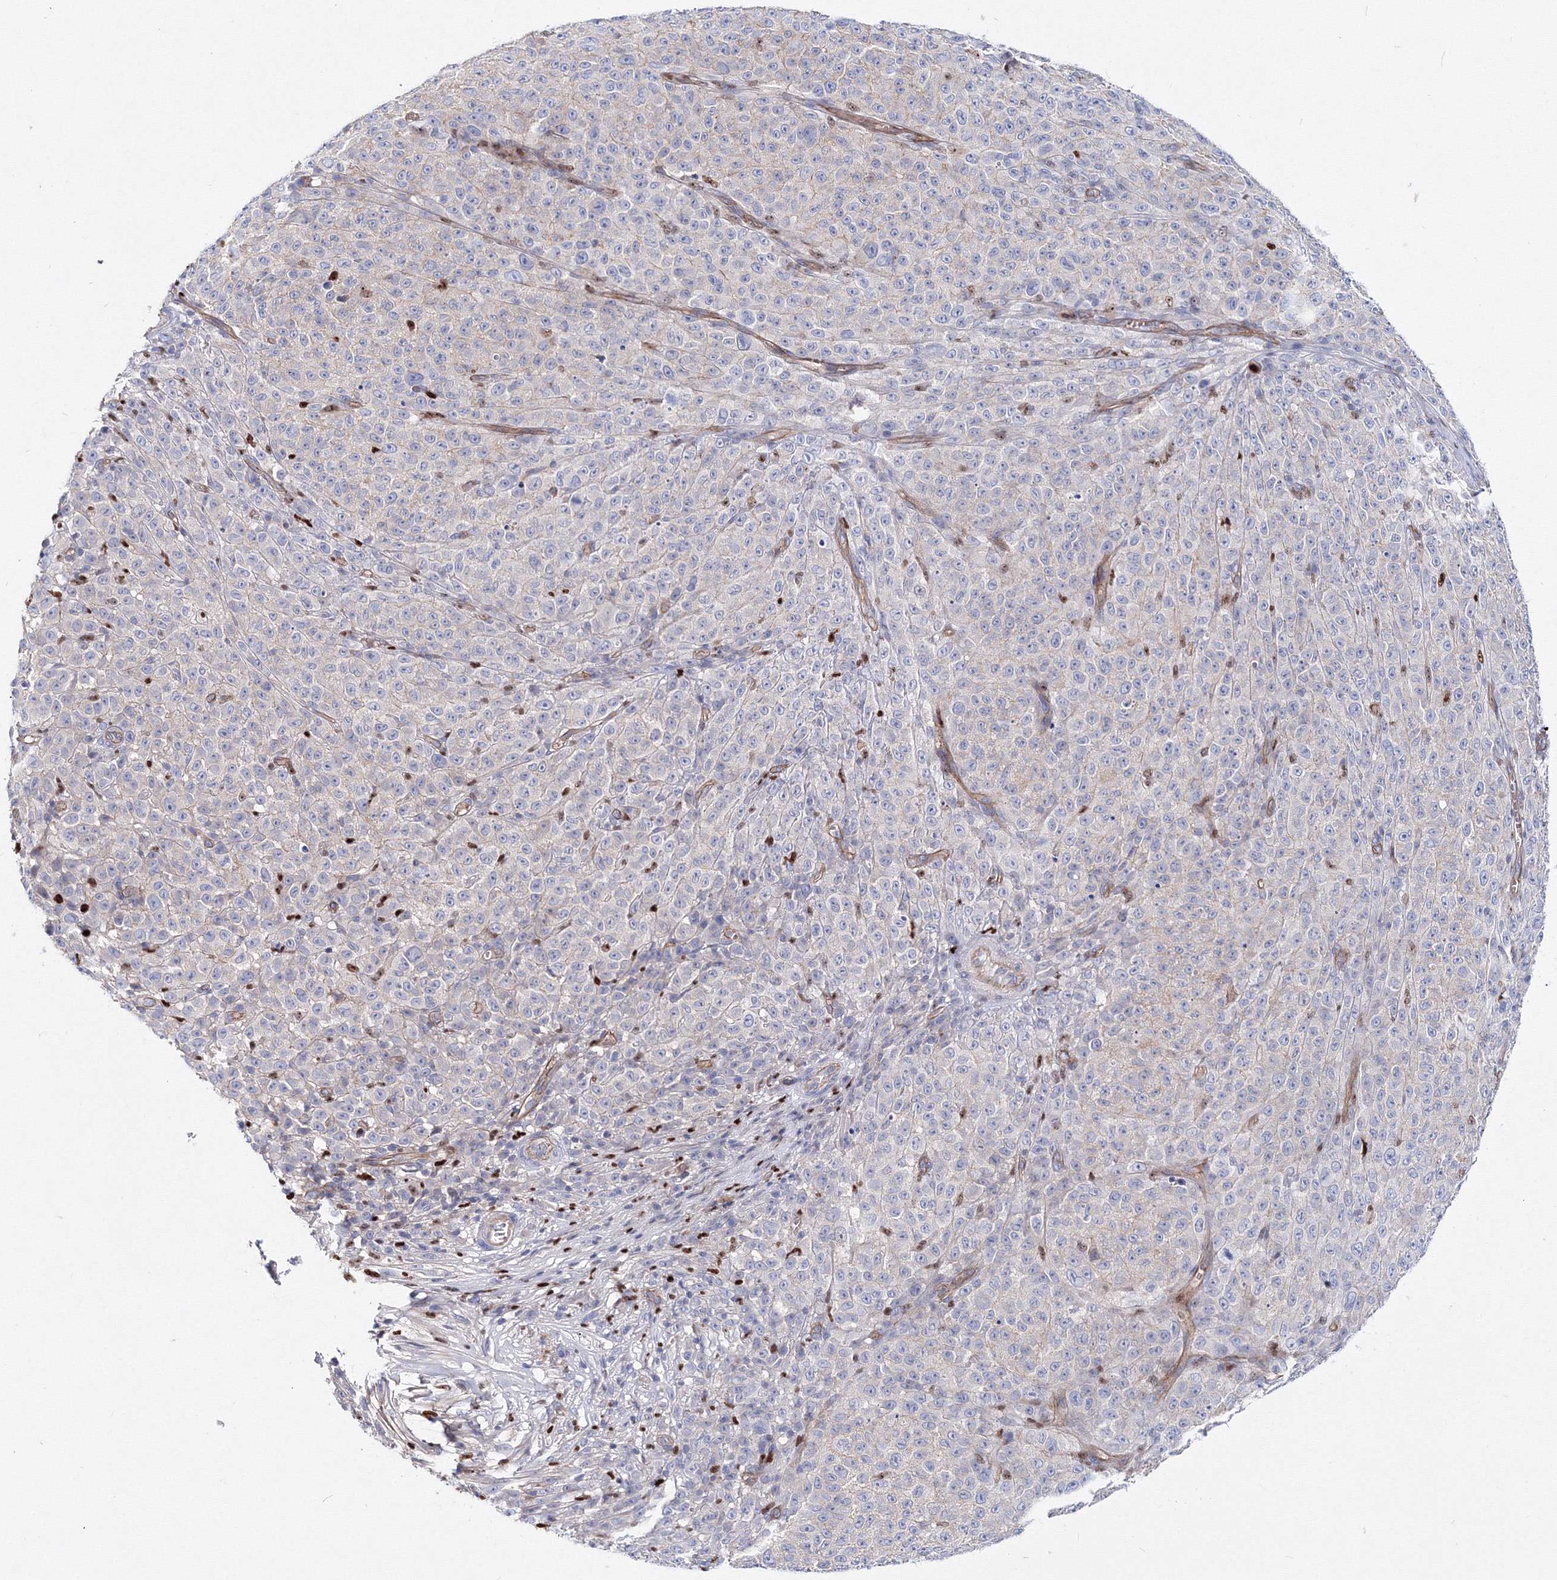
{"staining": {"intensity": "negative", "quantity": "none", "location": "none"}, "tissue": "melanoma", "cell_type": "Tumor cells", "image_type": "cancer", "snomed": [{"axis": "morphology", "description": "Malignant melanoma, NOS"}, {"axis": "topography", "description": "Skin"}], "caption": "A high-resolution histopathology image shows immunohistochemistry (IHC) staining of malignant melanoma, which exhibits no significant expression in tumor cells.", "gene": "C11orf52", "patient": {"sex": "female", "age": 82}}